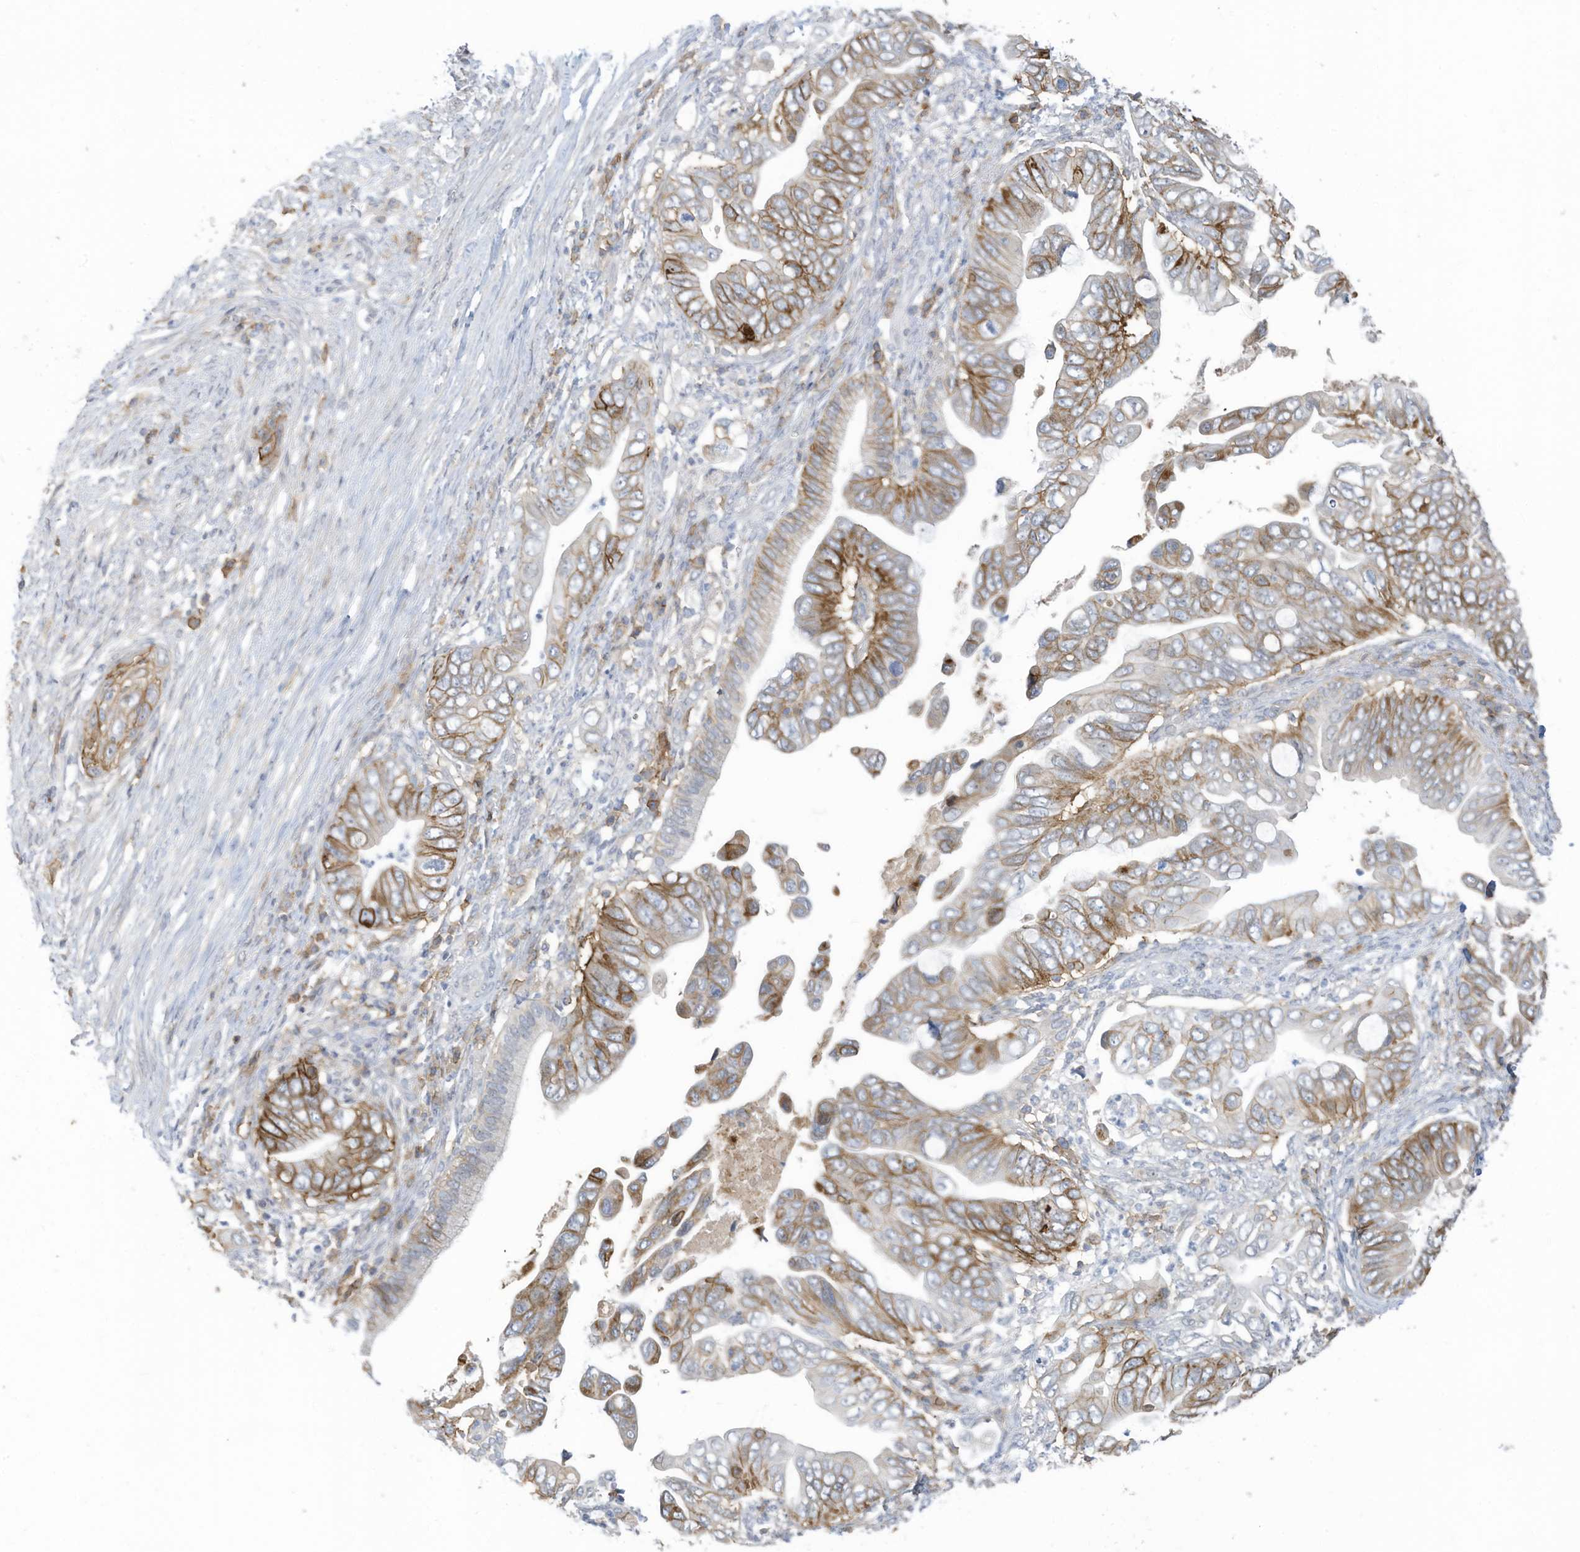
{"staining": {"intensity": "moderate", "quantity": "25%-75%", "location": "cytoplasmic/membranous"}, "tissue": "pancreatic cancer", "cell_type": "Tumor cells", "image_type": "cancer", "snomed": [{"axis": "morphology", "description": "Adenocarcinoma, NOS"}, {"axis": "topography", "description": "Pancreas"}], "caption": "Tumor cells show medium levels of moderate cytoplasmic/membranous expression in about 25%-75% of cells in human pancreatic cancer (adenocarcinoma).", "gene": "SLC1A5", "patient": {"sex": "male", "age": 75}}